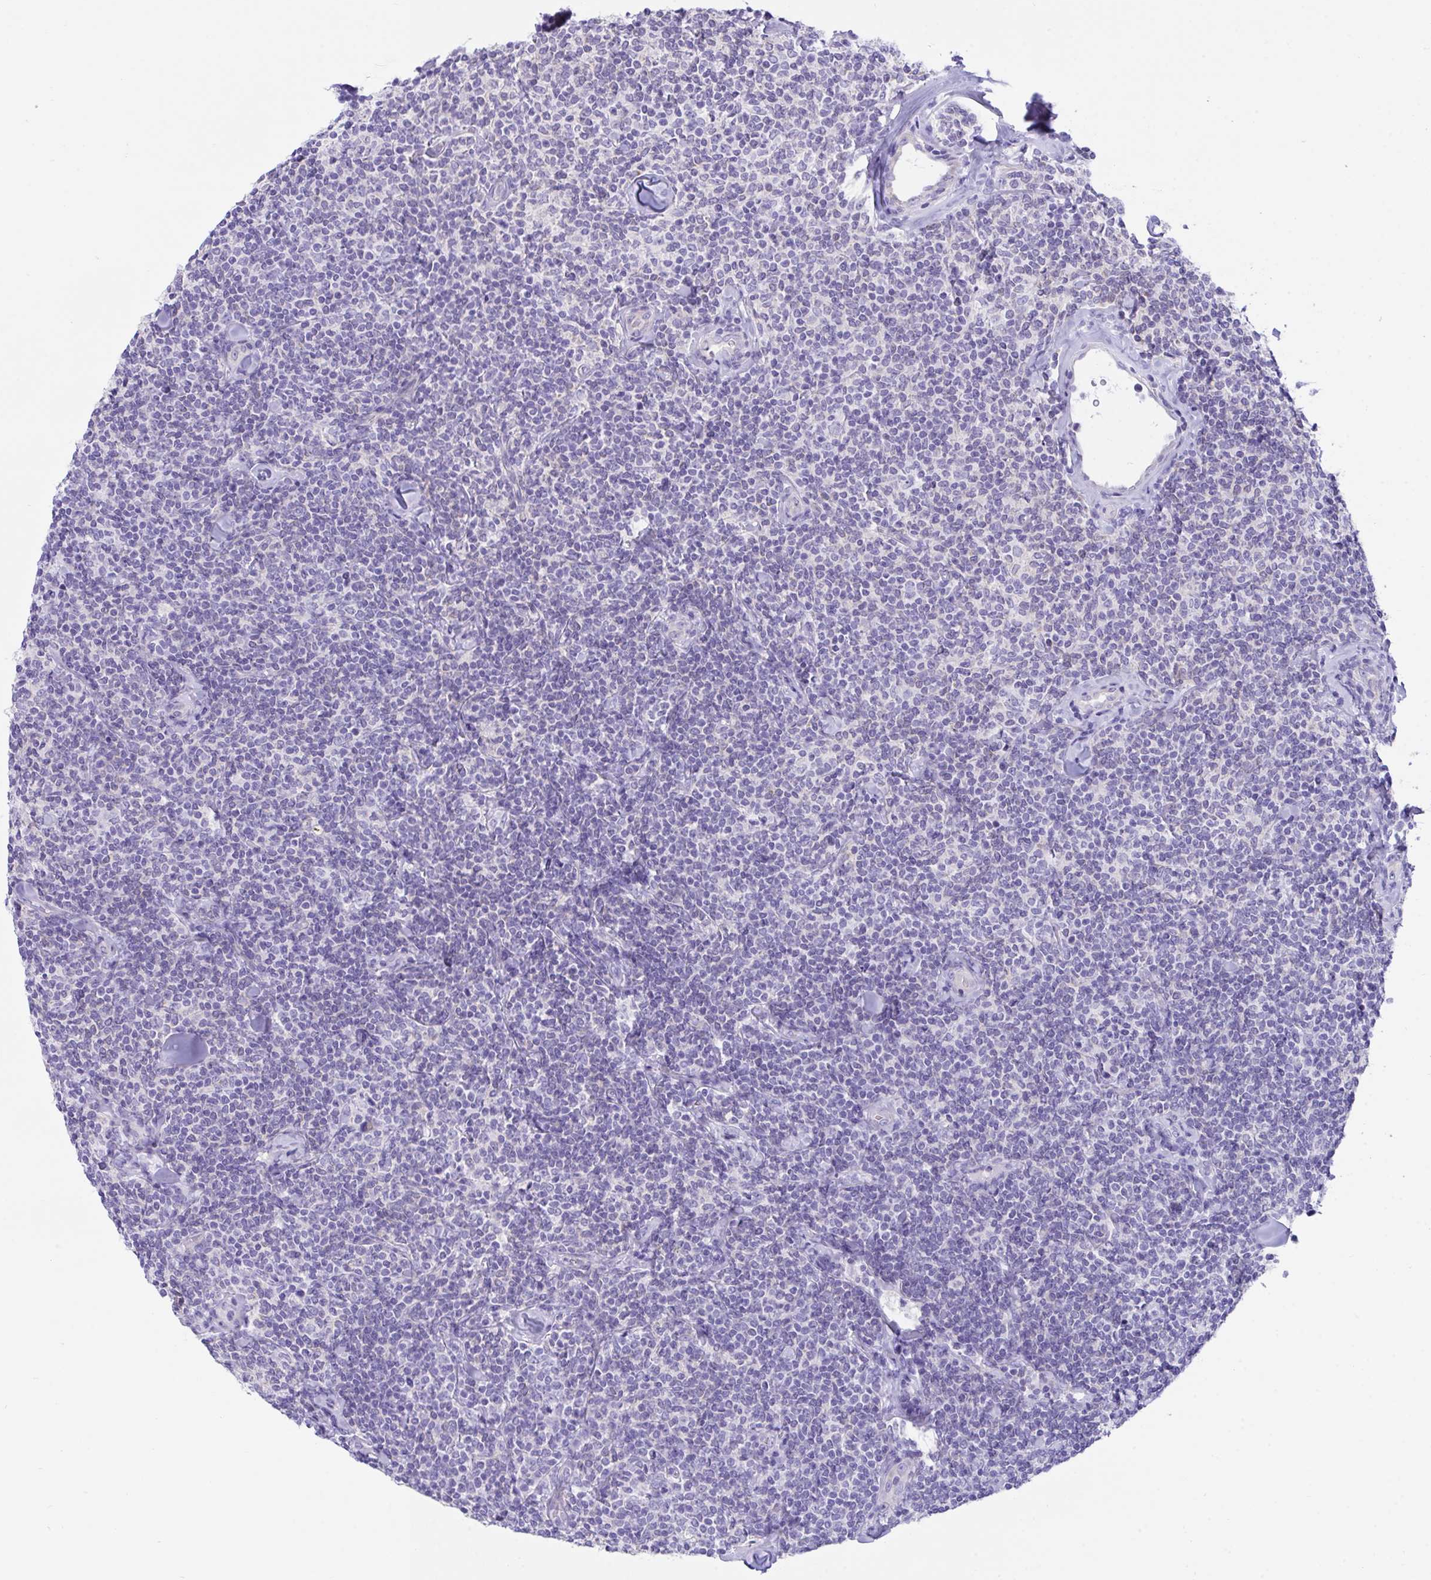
{"staining": {"intensity": "negative", "quantity": "none", "location": "none"}, "tissue": "lymphoma", "cell_type": "Tumor cells", "image_type": "cancer", "snomed": [{"axis": "morphology", "description": "Malignant lymphoma, non-Hodgkin's type, Low grade"}, {"axis": "topography", "description": "Lymph node"}], "caption": "Immunohistochemistry micrograph of neoplastic tissue: human lymphoma stained with DAB (3,3'-diaminobenzidine) demonstrates no significant protein expression in tumor cells.", "gene": "TMEM106B", "patient": {"sex": "female", "age": 56}}